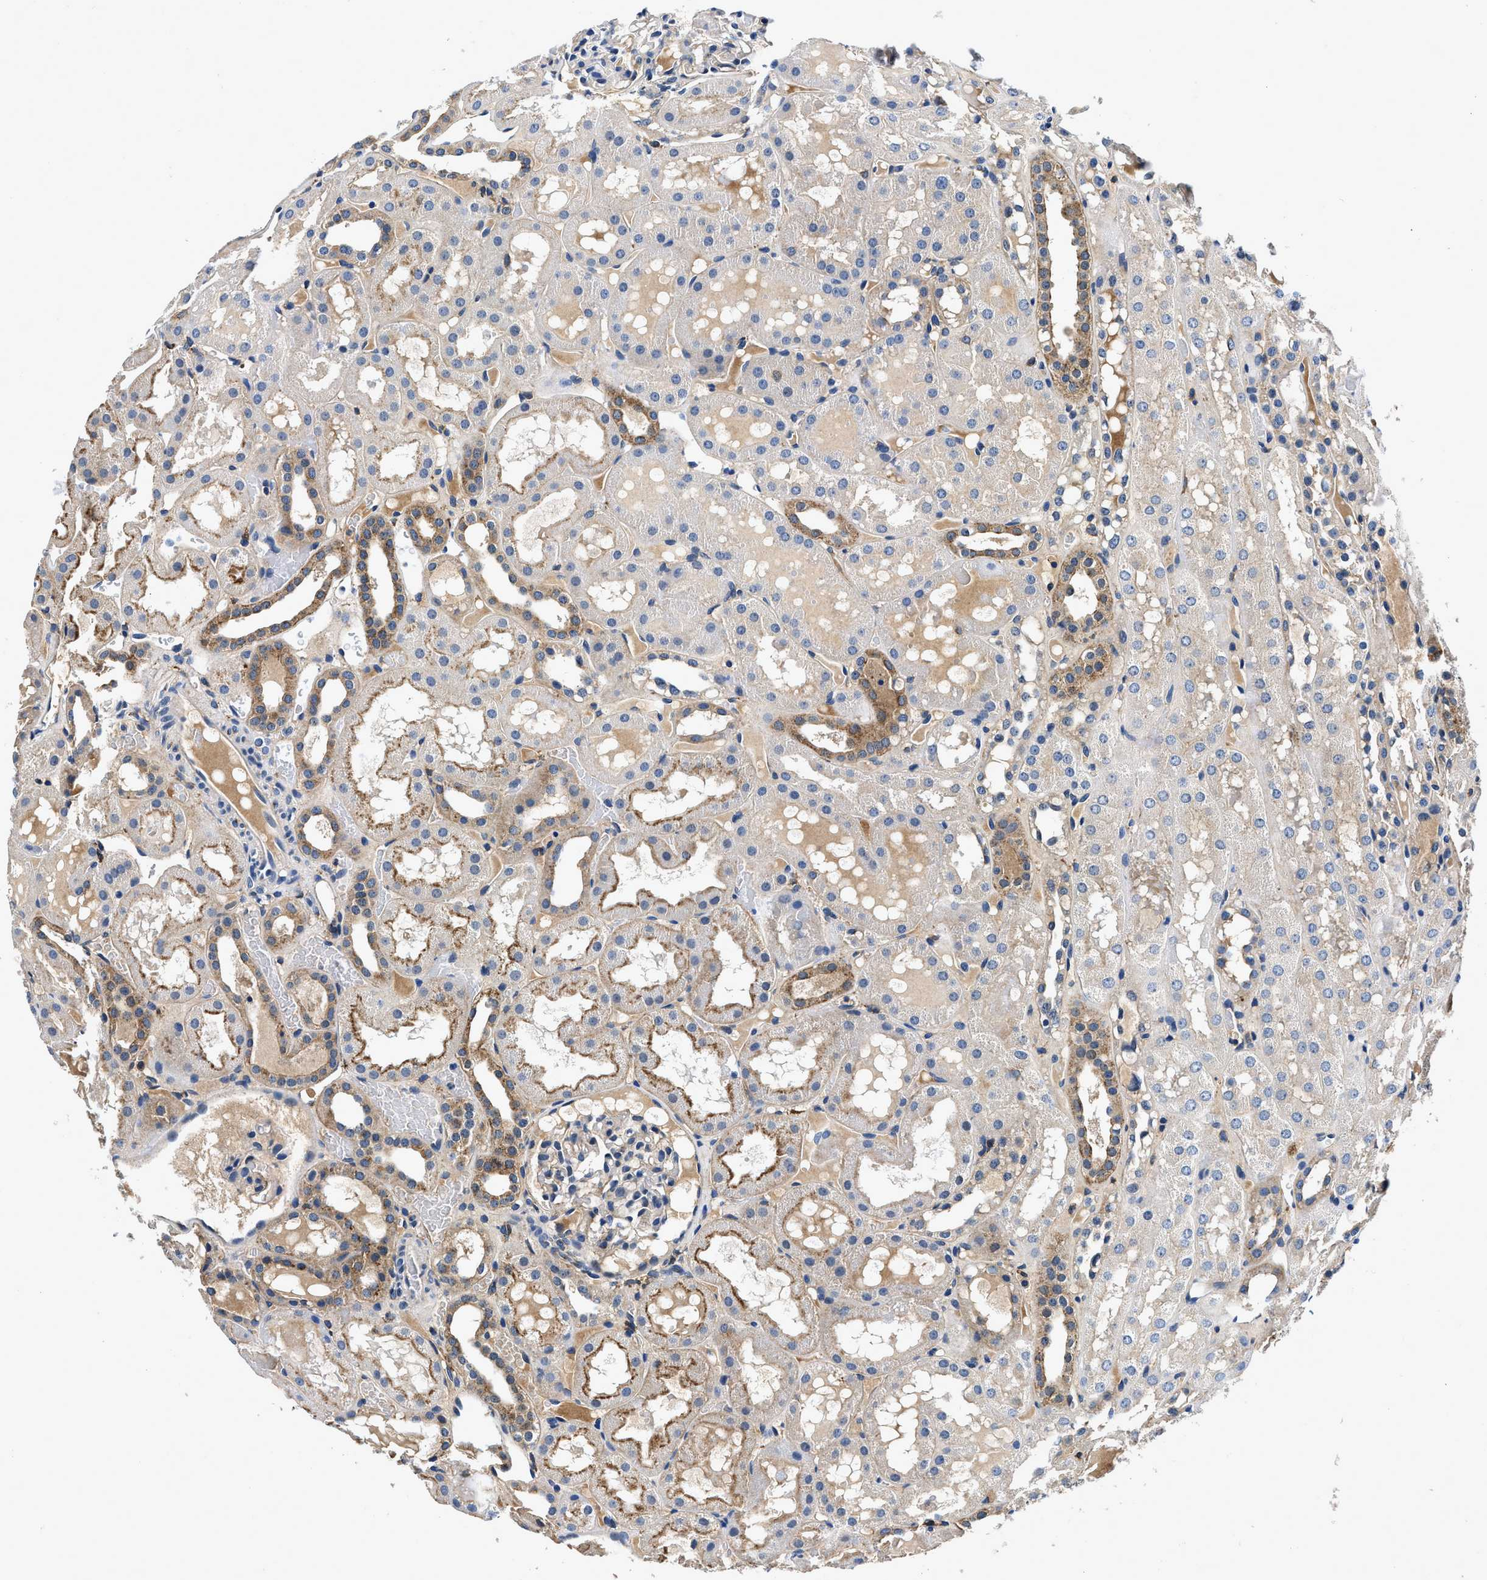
{"staining": {"intensity": "weak", "quantity": "<25%", "location": "cytoplasmic/membranous"}, "tissue": "kidney", "cell_type": "Cells in glomeruli", "image_type": "normal", "snomed": [{"axis": "morphology", "description": "Normal tissue, NOS"}, {"axis": "topography", "description": "Kidney"}, {"axis": "topography", "description": "Urinary bladder"}], "caption": "Cells in glomeruli show no significant staining in benign kidney. The staining was performed using DAB to visualize the protein expression in brown, while the nuclei were stained in blue with hematoxylin (Magnification: 20x).", "gene": "ZFAND3", "patient": {"sex": "male", "age": 16}}